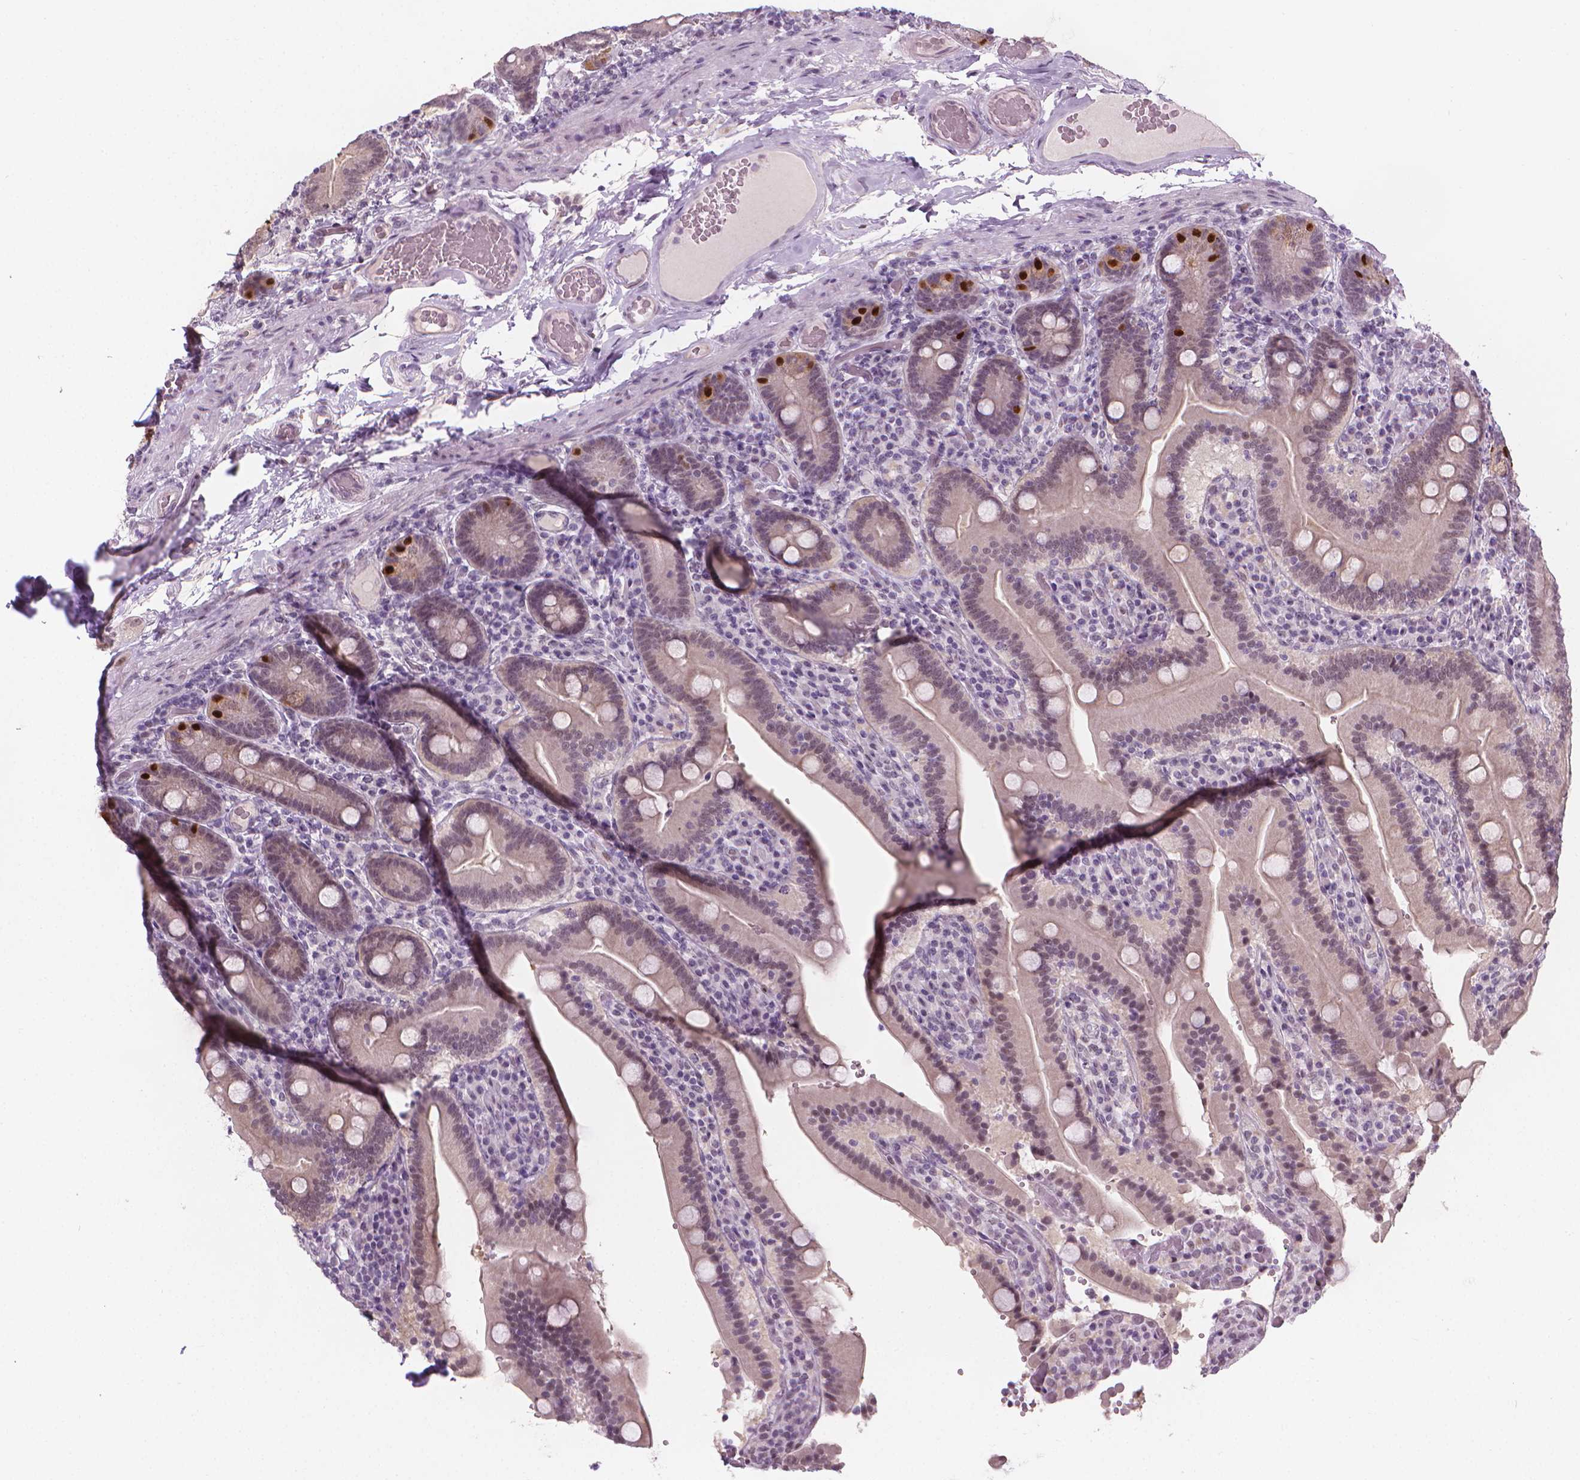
{"staining": {"intensity": "strong", "quantity": "<25%", "location": "nuclear"}, "tissue": "duodenum", "cell_type": "Glandular cells", "image_type": "normal", "snomed": [{"axis": "morphology", "description": "Normal tissue, NOS"}, {"axis": "topography", "description": "Duodenum"}], "caption": "Immunohistochemistry (IHC) histopathology image of normal duodenum stained for a protein (brown), which exhibits medium levels of strong nuclear staining in approximately <25% of glandular cells.", "gene": "CDKN1C", "patient": {"sex": "female", "age": 62}}